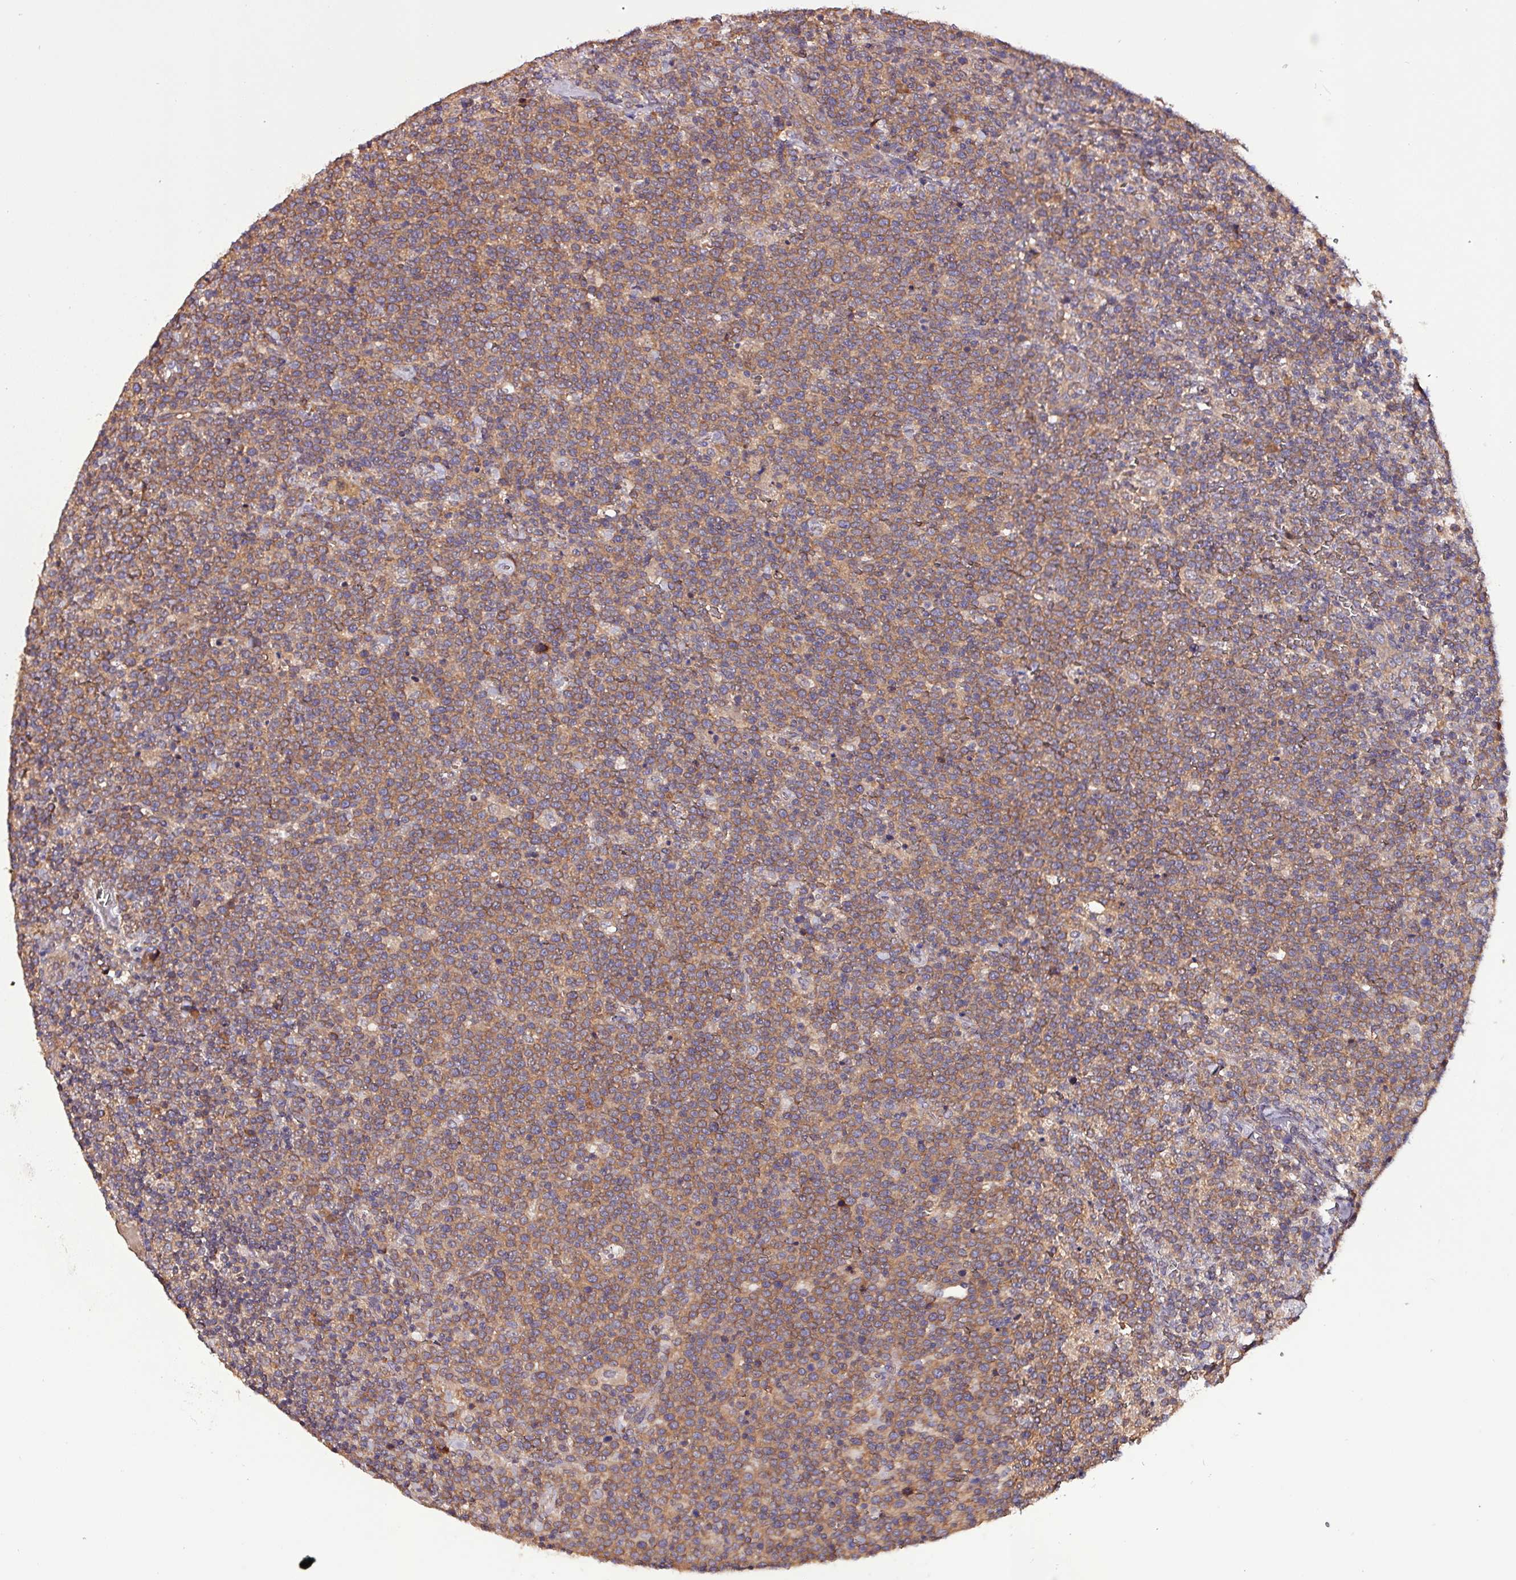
{"staining": {"intensity": "moderate", "quantity": ">75%", "location": "cytoplasmic/membranous"}, "tissue": "lymphoma", "cell_type": "Tumor cells", "image_type": "cancer", "snomed": [{"axis": "morphology", "description": "Malignant lymphoma, non-Hodgkin's type, High grade"}, {"axis": "topography", "description": "Lymph node"}], "caption": "Moderate cytoplasmic/membranous expression is present in approximately >75% of tumor cells in malignant lymphoma, non-Hodgkin's type (high-grade).", "gene": "PAFAH1B2", "patient": {"sex": "male", "age": 61}}